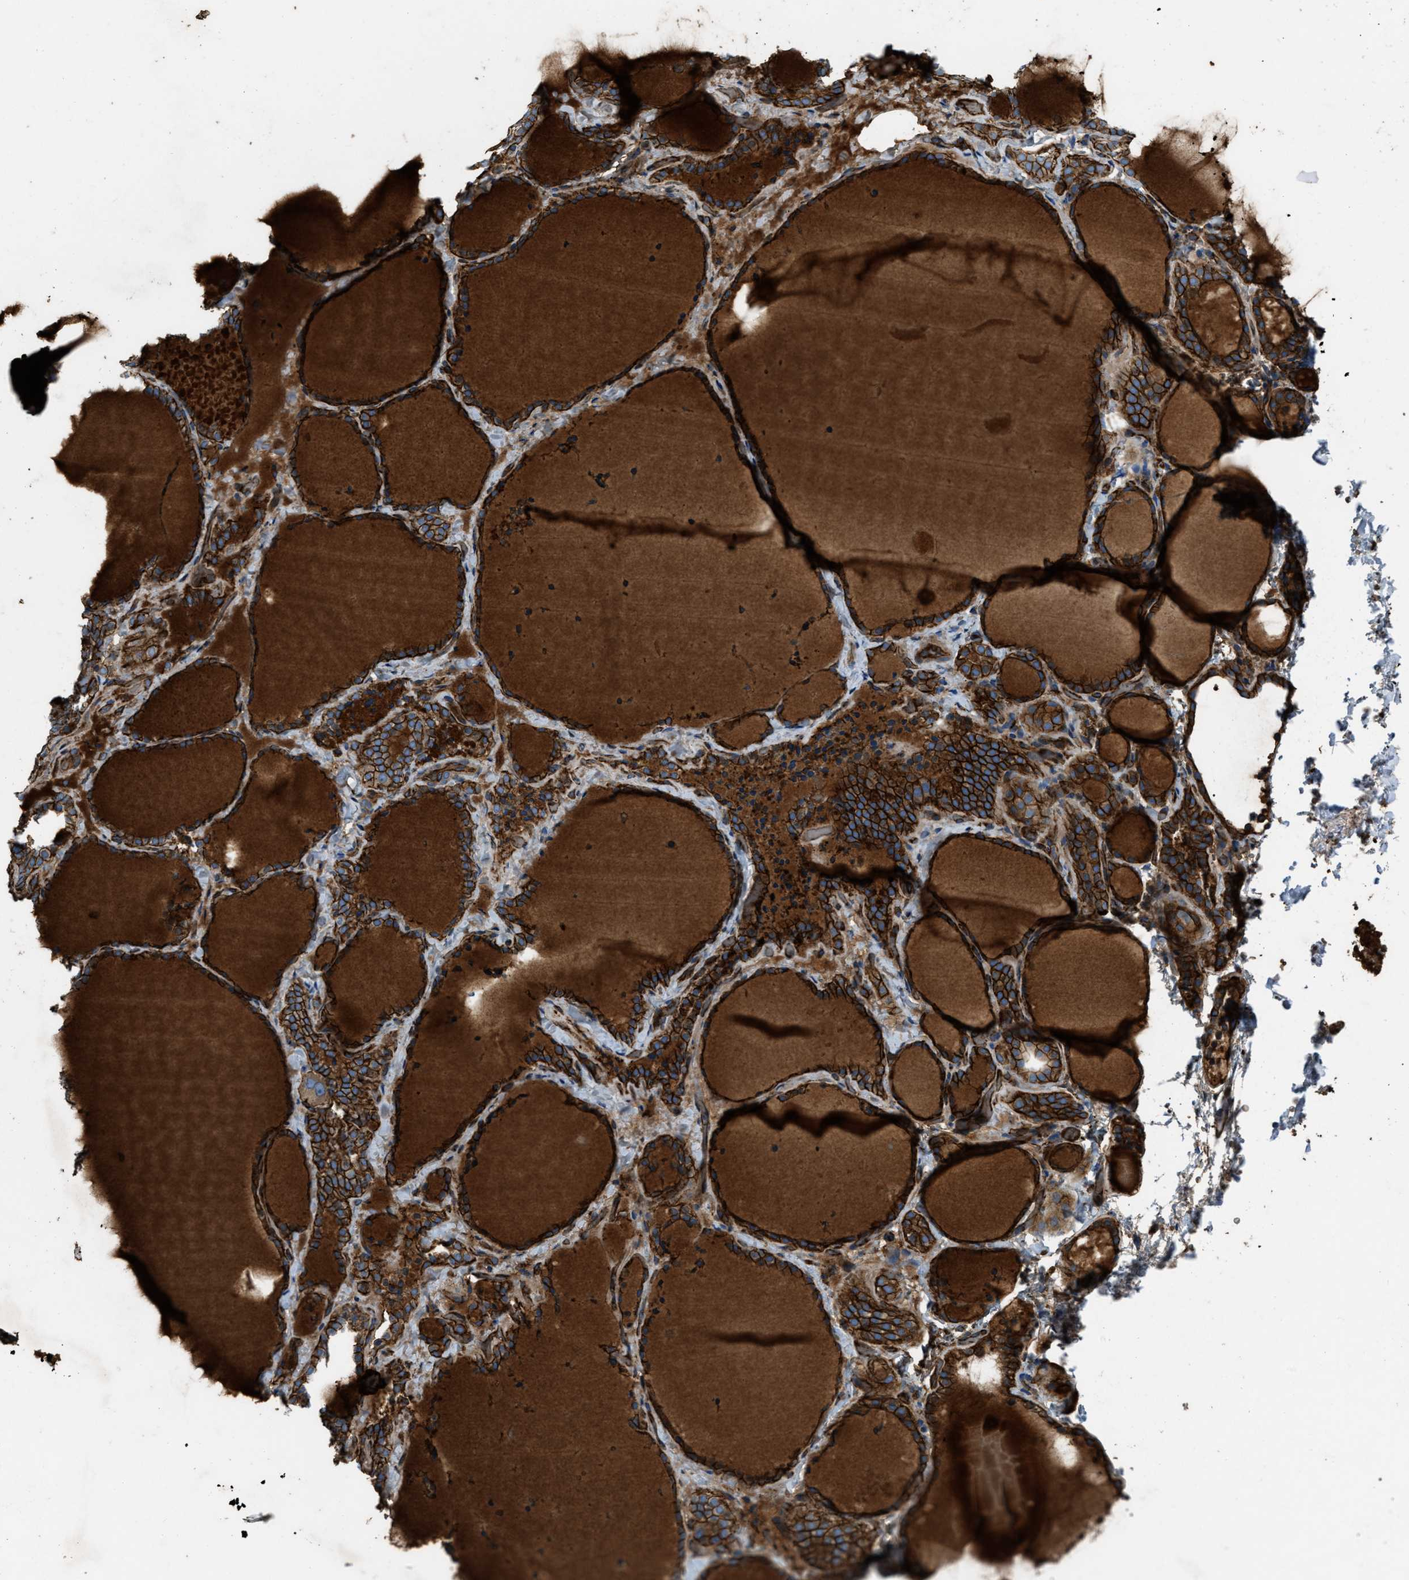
{"staining": {"intensity": "strong", "quantity": ">75%", "location": "cytoplasmic/membranous"}, "tissue": "thyroid gland", "cell_type": "Glandular cells", "image_type": "normal", "snomed": [{"axis": "morphology", "description": "Normal tissue, NOS"}, {"axis": "topography", "description": "Thyroid gland"}], "caption": "The image displays immunohistochemical staining of normal thyroid gland. There is strong cytoplasmic/membranous staining is appreciated in about >75% of glandular cells.", "gene": "ERC1", "patient": {"sex": "female", "age": 22}}